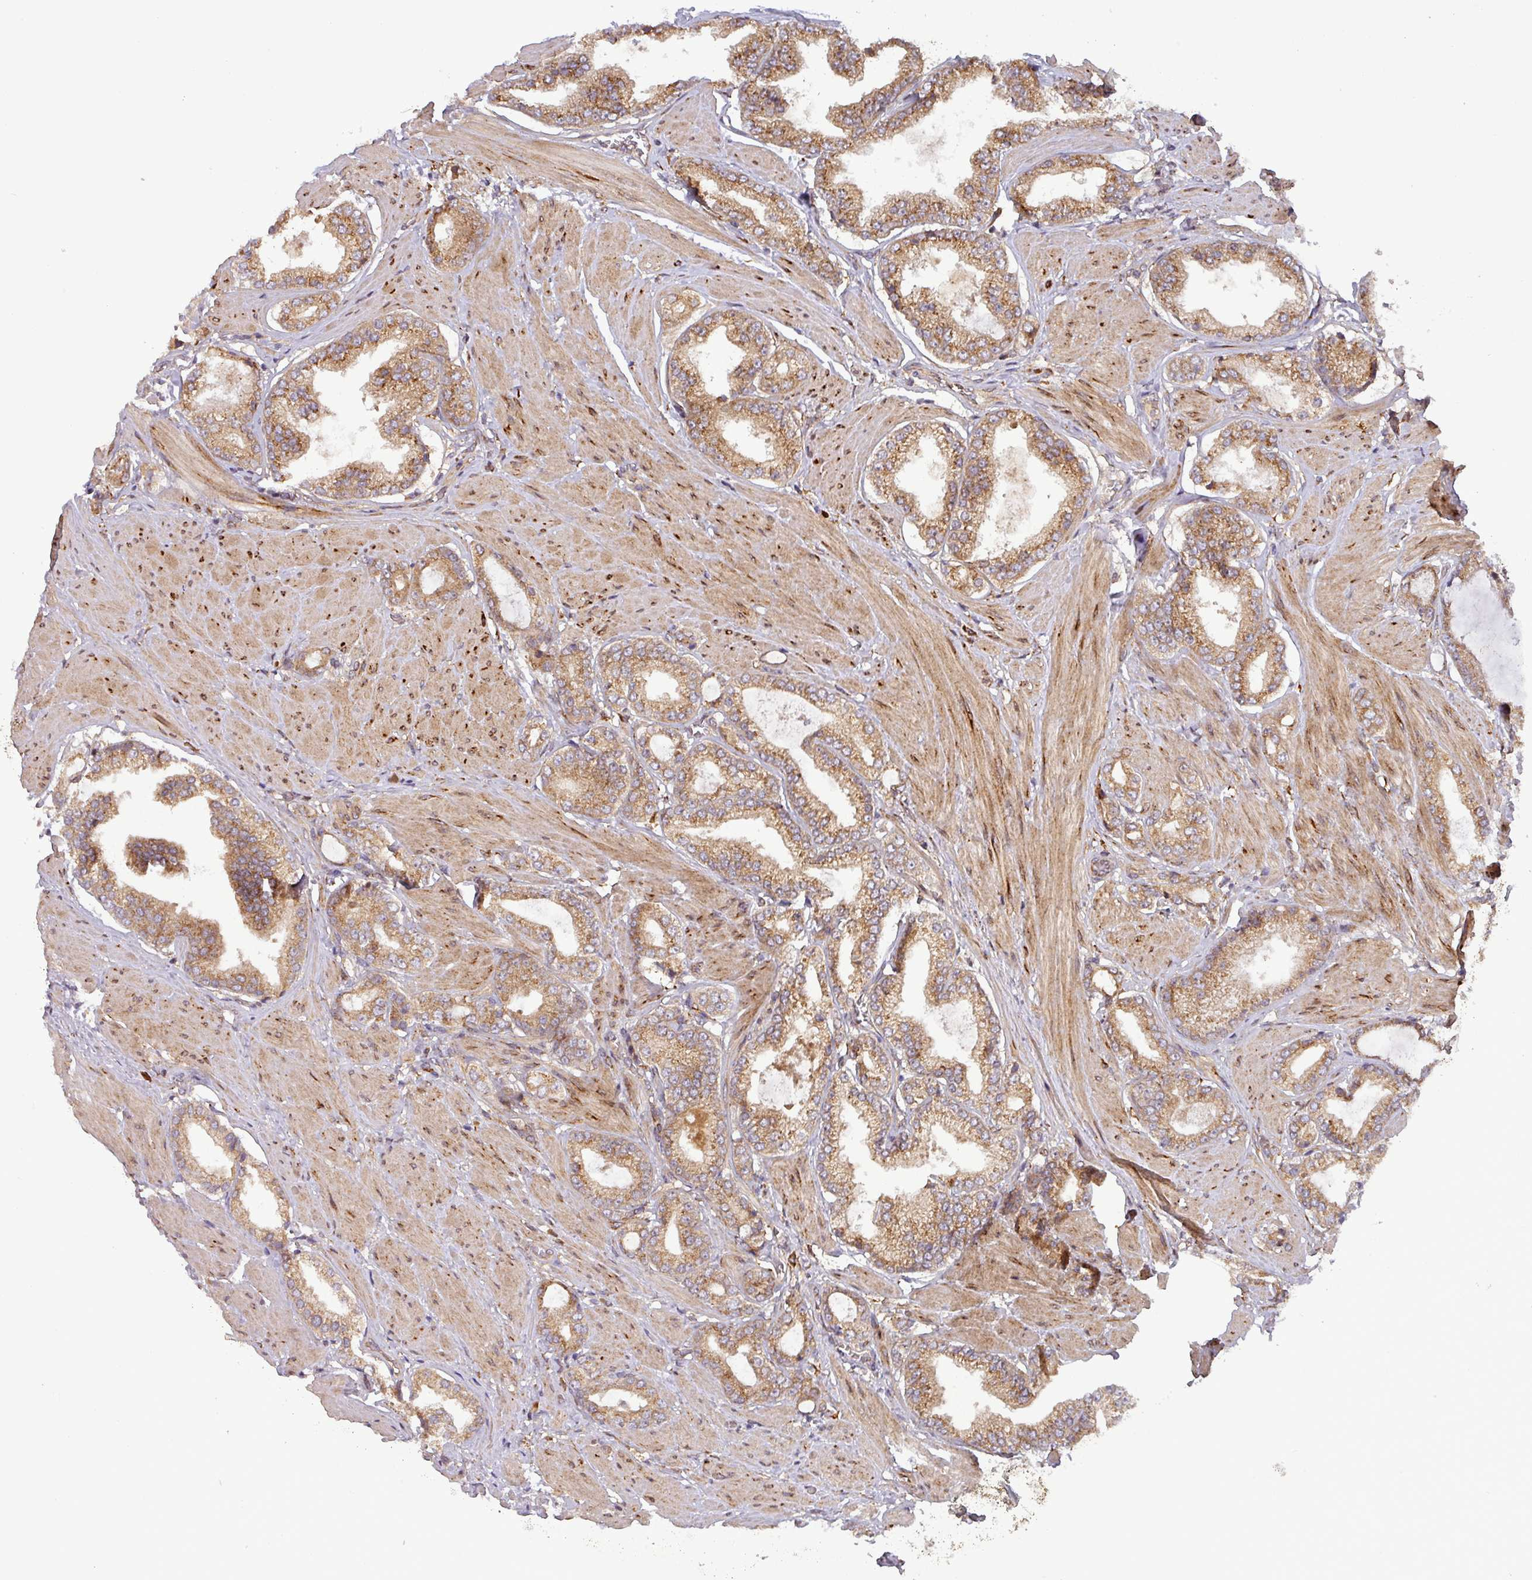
{"staining": {"intensity": "moderate", "quantity": ">75%", "location": "cytoplasmic/membranous"}, "tissue": "prostate cancer", "cell_type": "Tumor cells", "image_type": "cancer", "snomed": [{"axis": "morphology", "description": "Adenocarcinoma, Low grade"}, {"axis": "topography", "description": "Prostate"}], "caption": "Moderate cytoplasmic/membranous staining is appreciated in about >75% of tumor cells in prostate cancer (adenocarcinoma (low-grade)).", "gene": "ART1", "patient": {"sex": "male", "age": 42}}